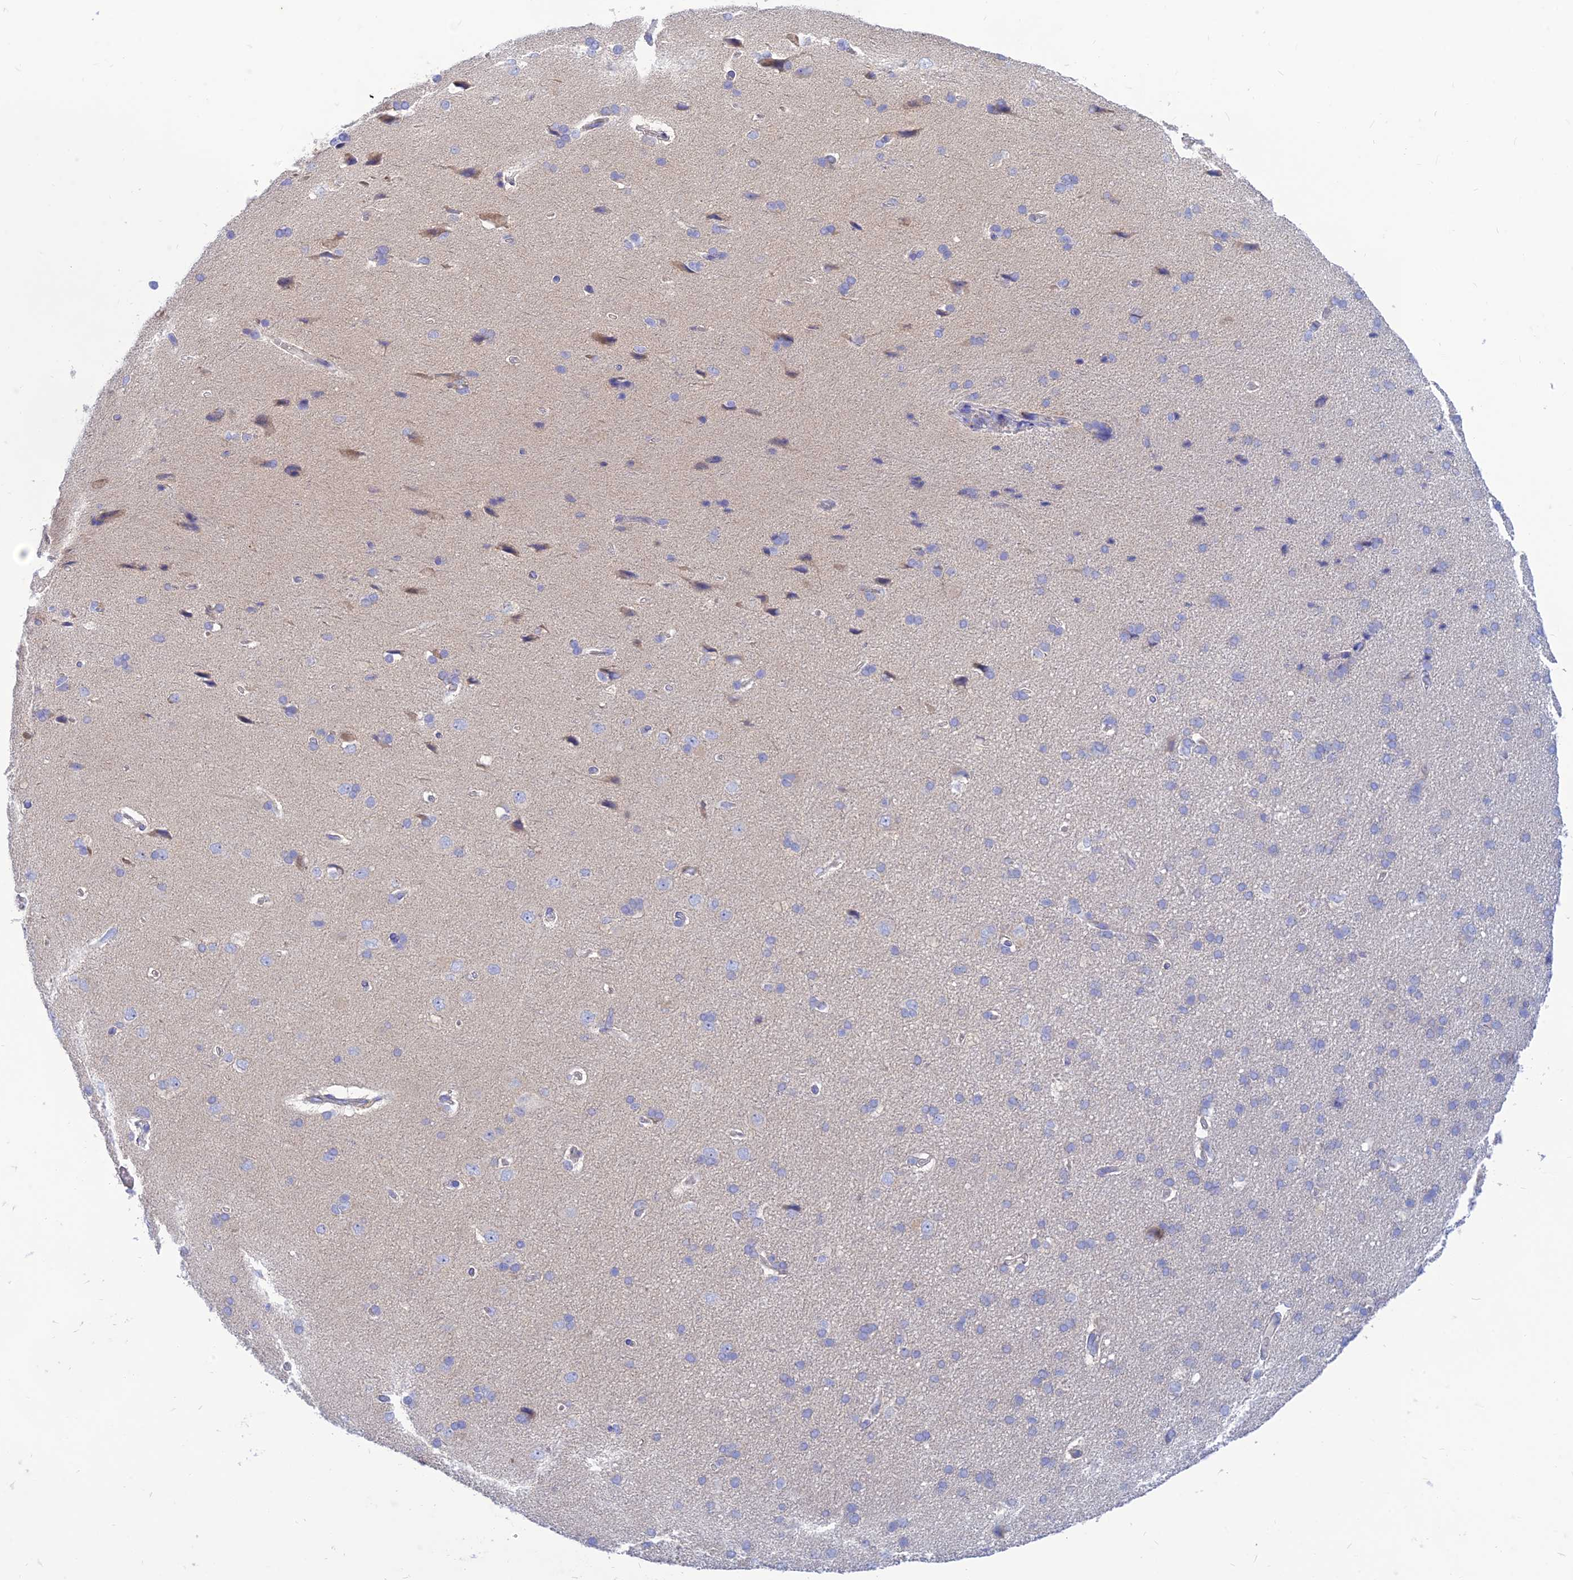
{"staining": {"intensity": "negative", "quantity": "none", "location": "none"}, "tissue": "cerebral cortex", "cell_type": "Endothelial cells", "image_type": "normal", "snomed": [{"axis": "morphology", "description": "Normal tissue, NOS"}, {"axis": "topography", "description": "Cerebral cortex"}], "caption": "The histopathology image demonstrates no significant positivity in endothelial cells of cerebral cortex.", "gene": "TMEM30B", "patient": {"sex": "male", "age": 62}}